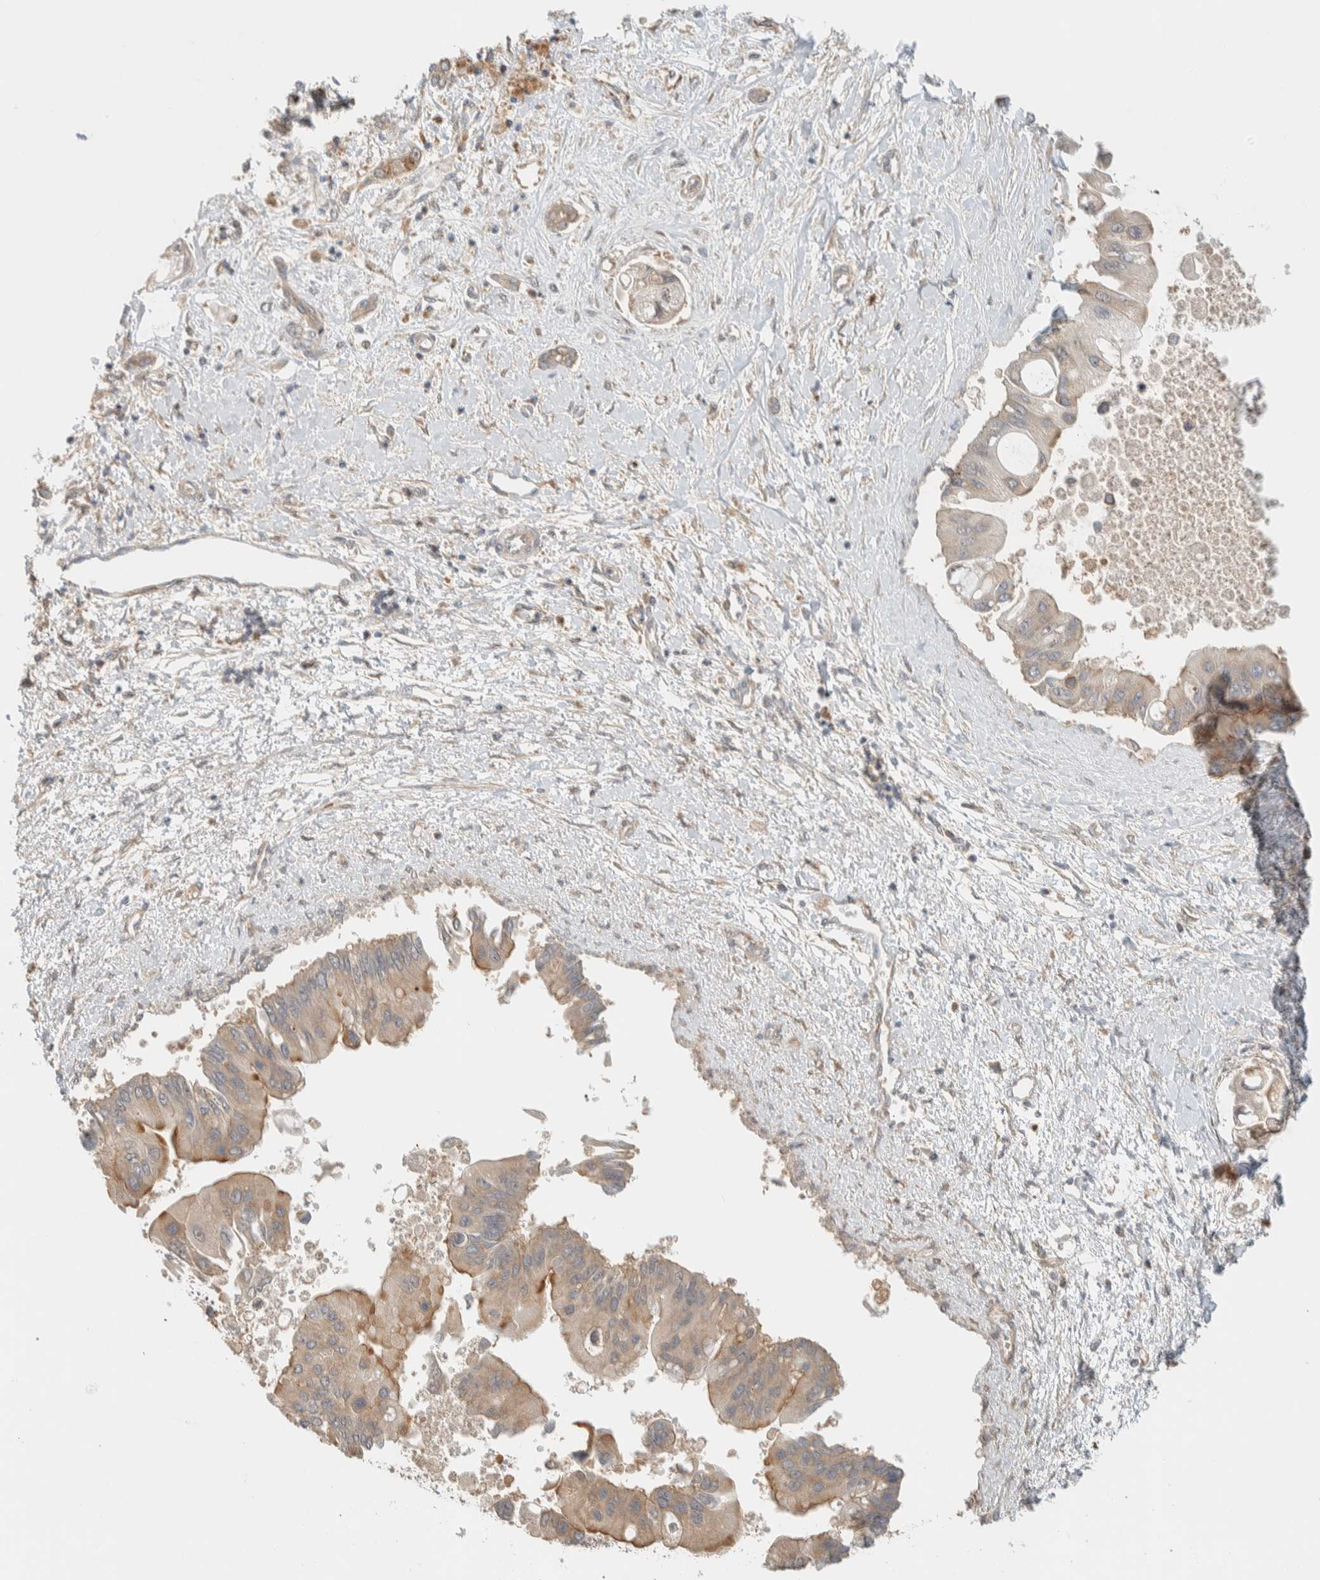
{"staining": {"intensity": "moderate", "quantity": "<25%", "location": "cytoplasmic/membranous"}, "tissue": "liver cancer", "cell_type": "Tumor cells", "image_type": "cancer", "snomed": [{"axis": "morphology", "description": "Cholangiocarcinoma"}, {"axis": "topography", "description": "Liver"}], "caption": "Protein expression analysis of cholangiocarcinoma (liver) shows moderate cytoplasmic/membranous expression in approximately <25% of tumor cells.", "gene": "RAB11FIP1", "patient": {"sex": "male", "age": 50}}